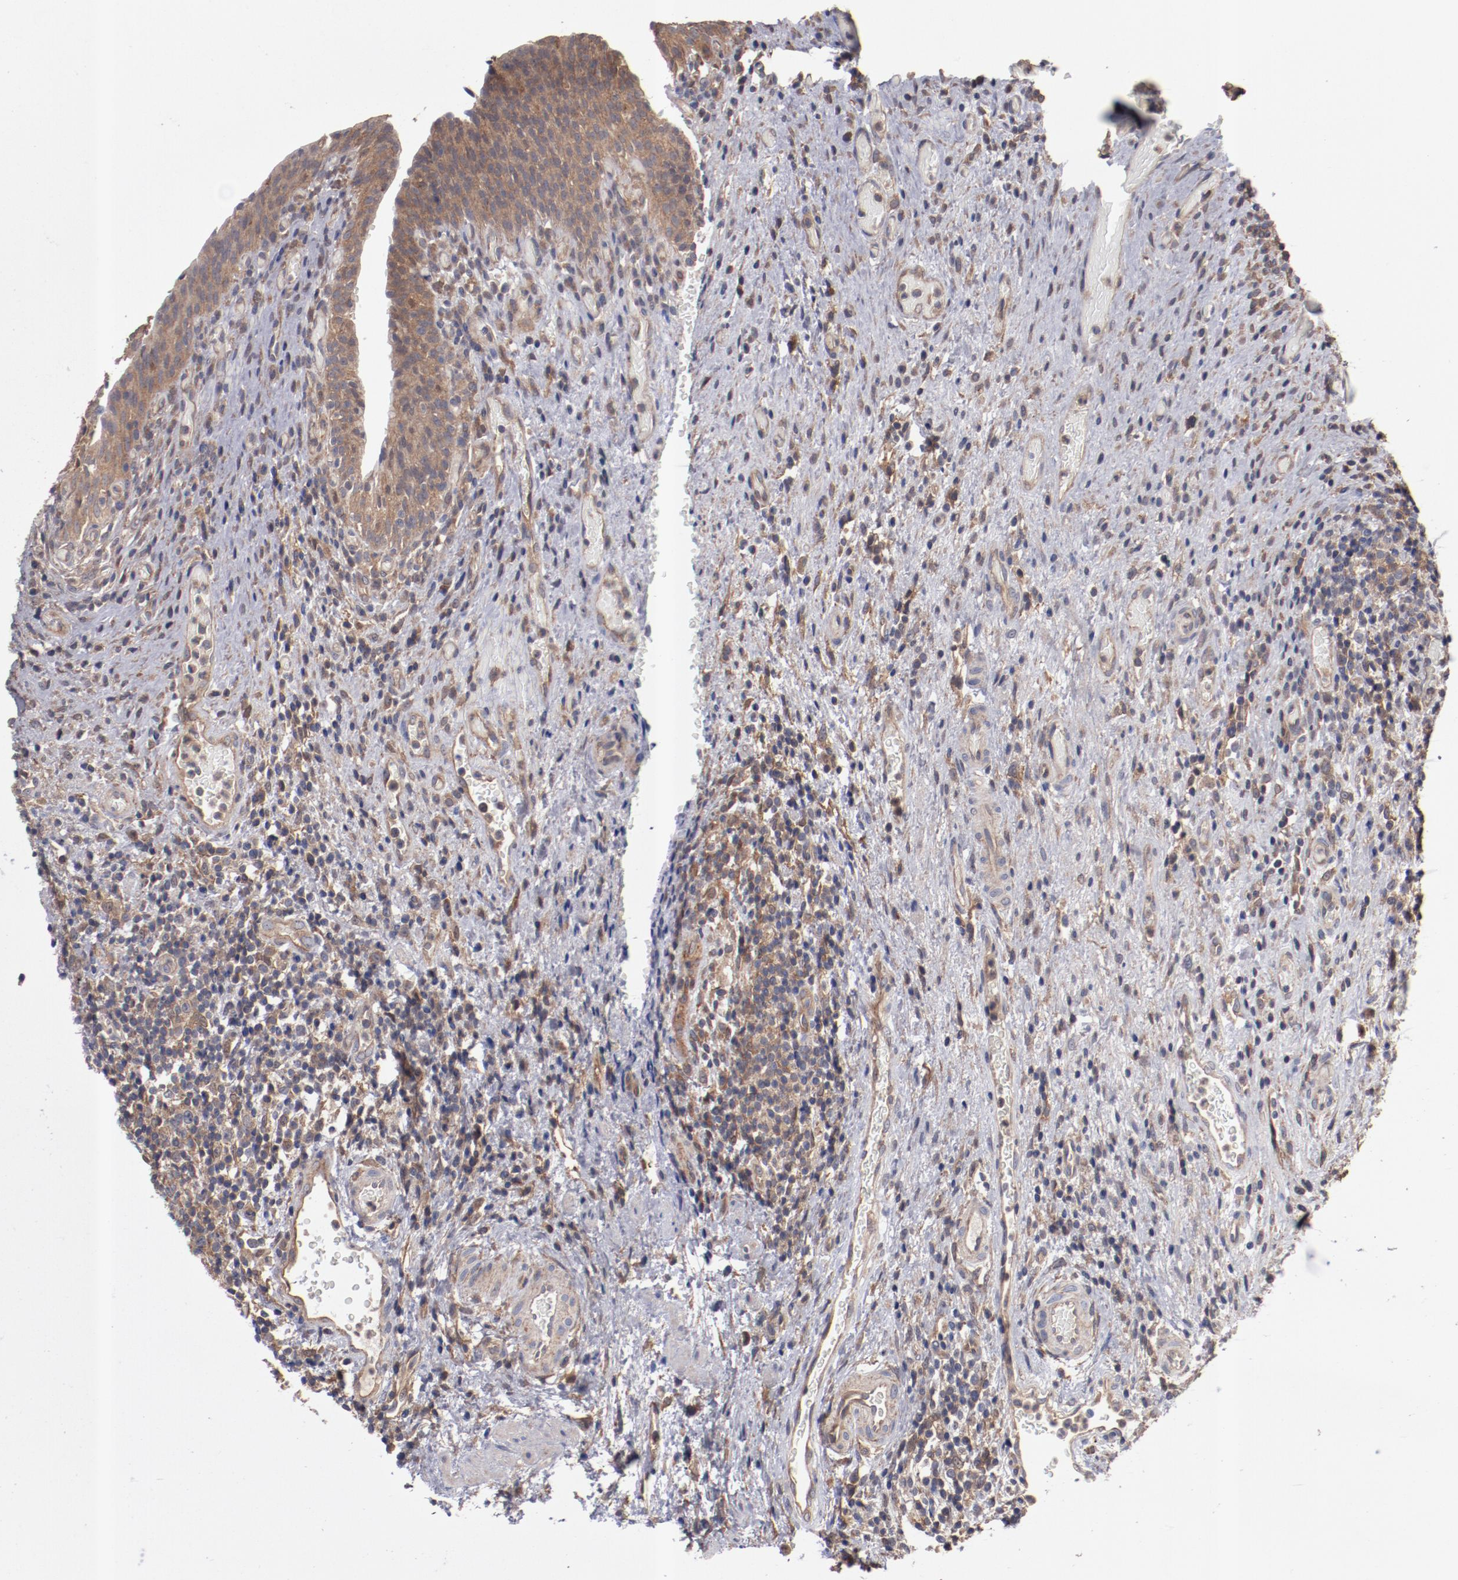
{"staining": {"intensity": "moderate", "quantity": ">75%", "location": "cytoplasmic/membranous"}, "tissue": "urinary bladder", "cell_type": "Urothelial cells", "image_type": "normal", "snomed": [{"axis": "morphology", "description": "Normal tissue, NOS"}, {"axis": "morphology", "description": "Urothelial carcinoma, High grade"}, {"axis": "topography", "description": "Urinary bladder"}], "caption": "Human urinary bladder stained with a brown dye reveals moderate cytoplasmic/membranous positive staining in approximately >75% of urothelial cells.", "gene": "DNAAF2", "patient": {"sex": "male", "age": 51}}